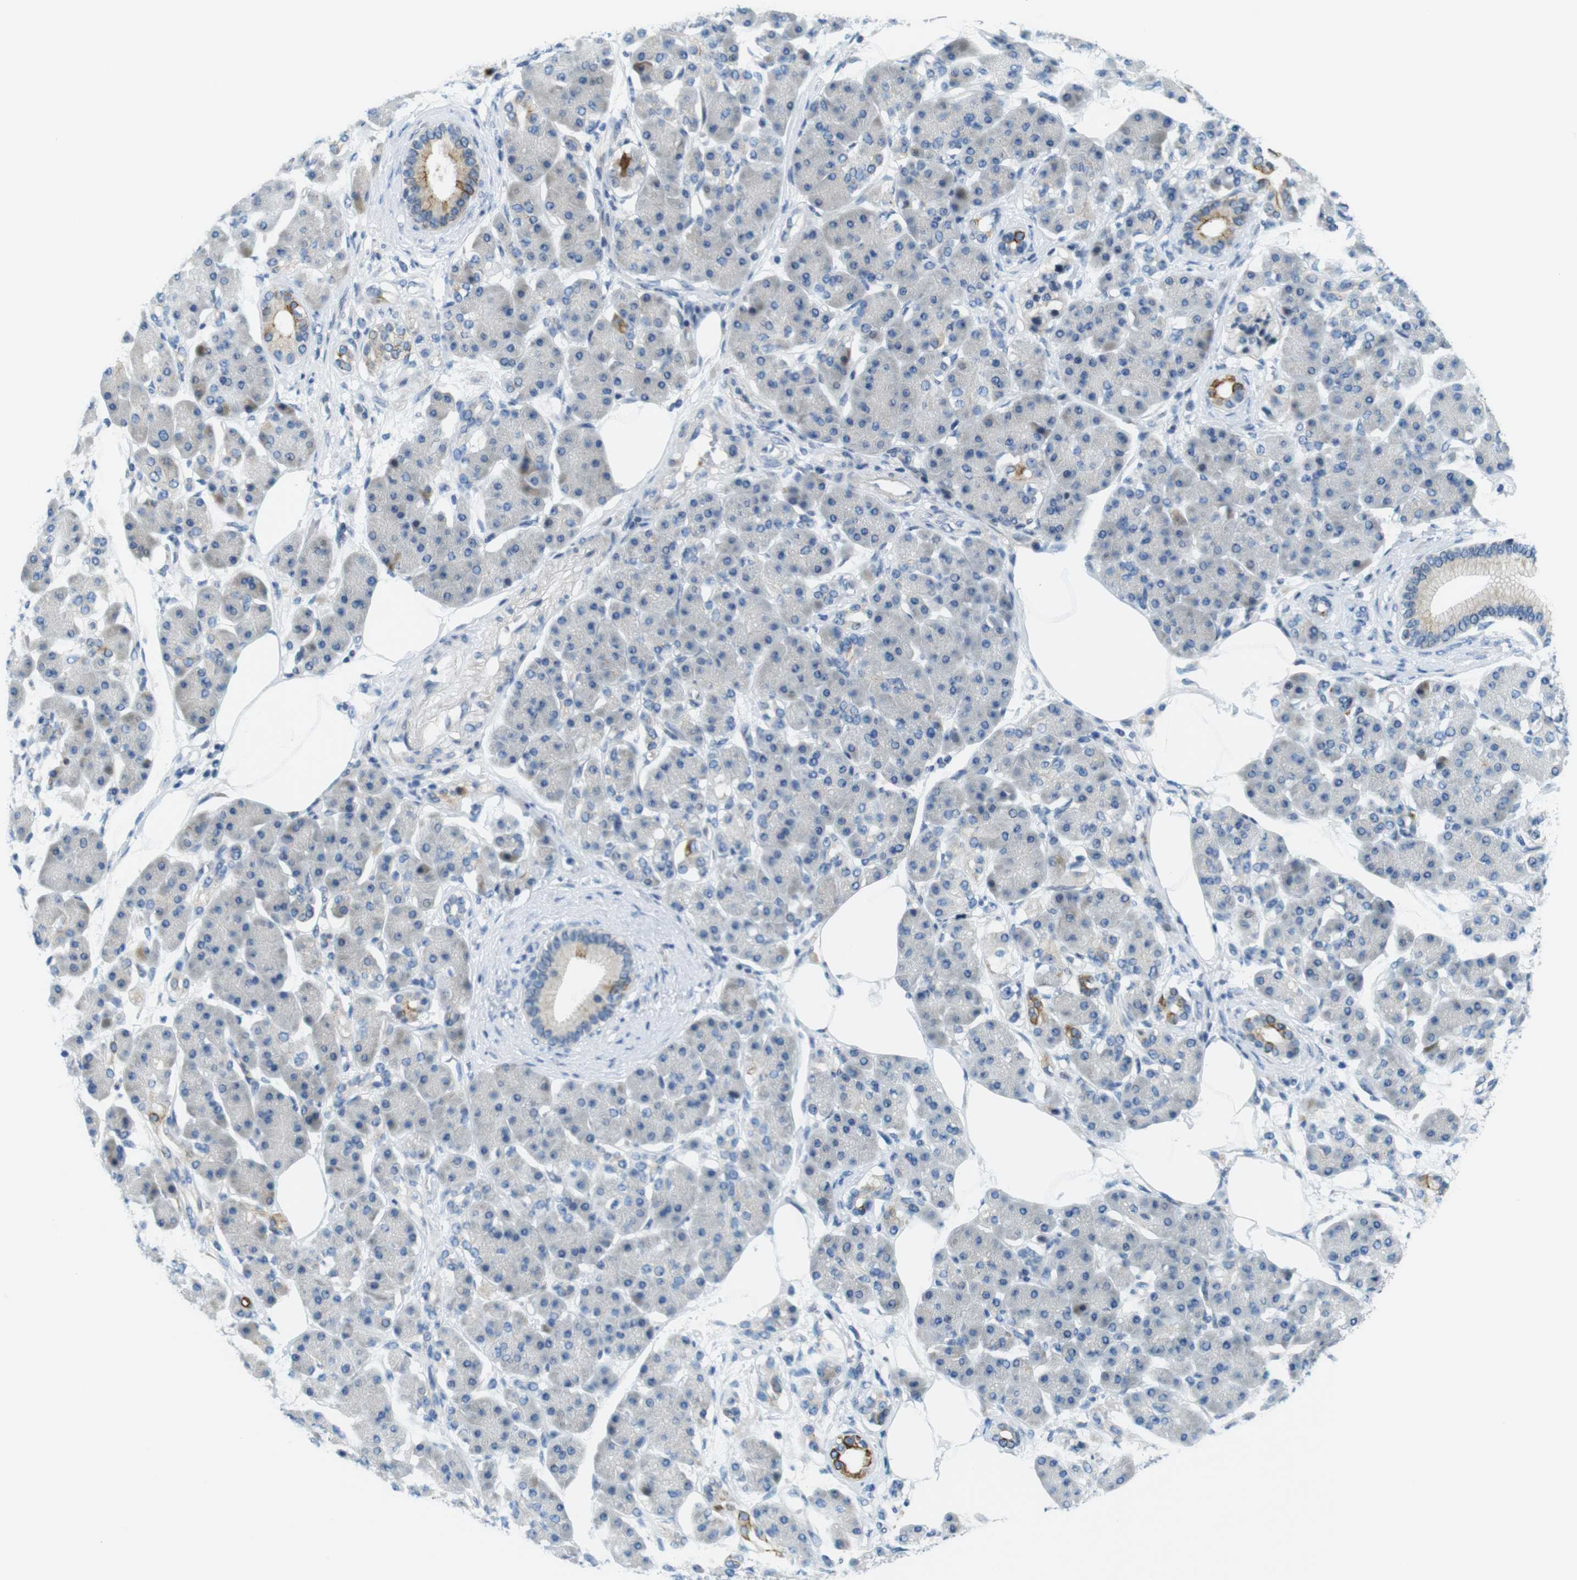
{"staining": {"intensity": "moderate", "quantity": "25%-75%", "location": "cytoplasmic/membranous"}, "tissue": "pancreatic cancer", "cell_type": "Tumor cells", "image_type": "cancer", "snomed": [{"axis": "morphology", "description": "Adenocarcinoma, NOS"}, {"axis": "morphology", "description": "Adenocarcinoma, metastatic, NOS"}, {"axis": "topography", "description": "Lymph node"}, {"axis": "topography", "description": "Pancreas"}, {"axis": "topography", "description": "Duodenum"}], "caption": "This photomicrograph reveals immunohistochemistry (IHC) staining of pancreatic cancer, with medium moderate cytoplasmic/membranous staining in approximately 25%-75% of tumor cells.", "gene": "ZDHHC3", "patient": {"sex": "female", "age": 64}}